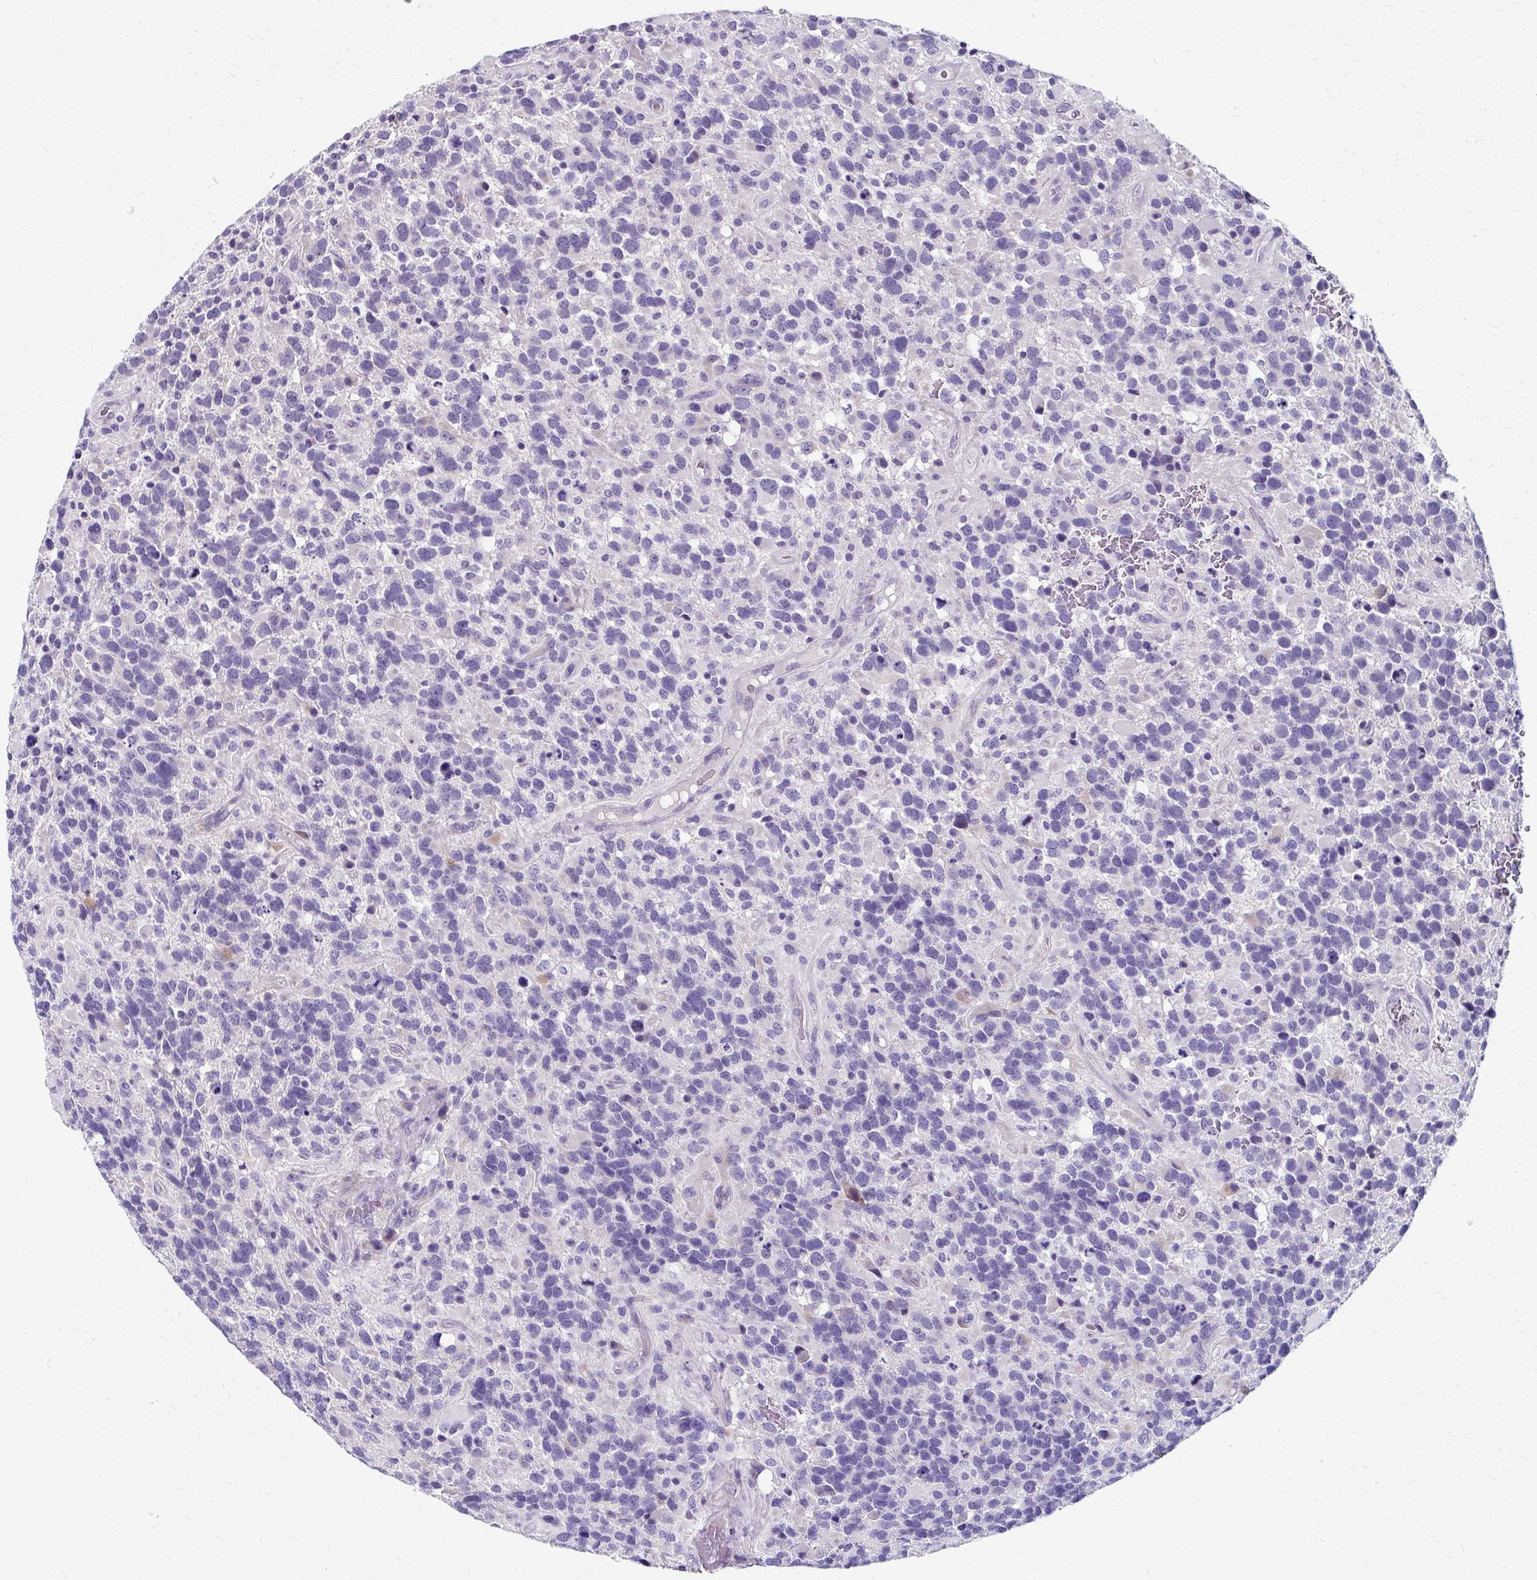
{"staining": {"intensity": "negative", "quantity": "none", "location": "none"}, "tissue": "glioma", "cell_type": "Tumor cells", "image_type": "cancer", "snomed": [{"axis": "morphology", "description": "Glioma, malignant, High grade"}, {"axis": "topography", "description": "Brain"}], "caption": "Immunohistochemical staining of human high-grade glioma (malignant) displays no significant positivity in tumor cells. The staining is performed using DAB (3,3'-diaminobenzidine) brown chromogen with nuclei counter-stained in using hematoxylin.", "gene": "ZNF555", "patient": {"sex": "female", "age": 40}}